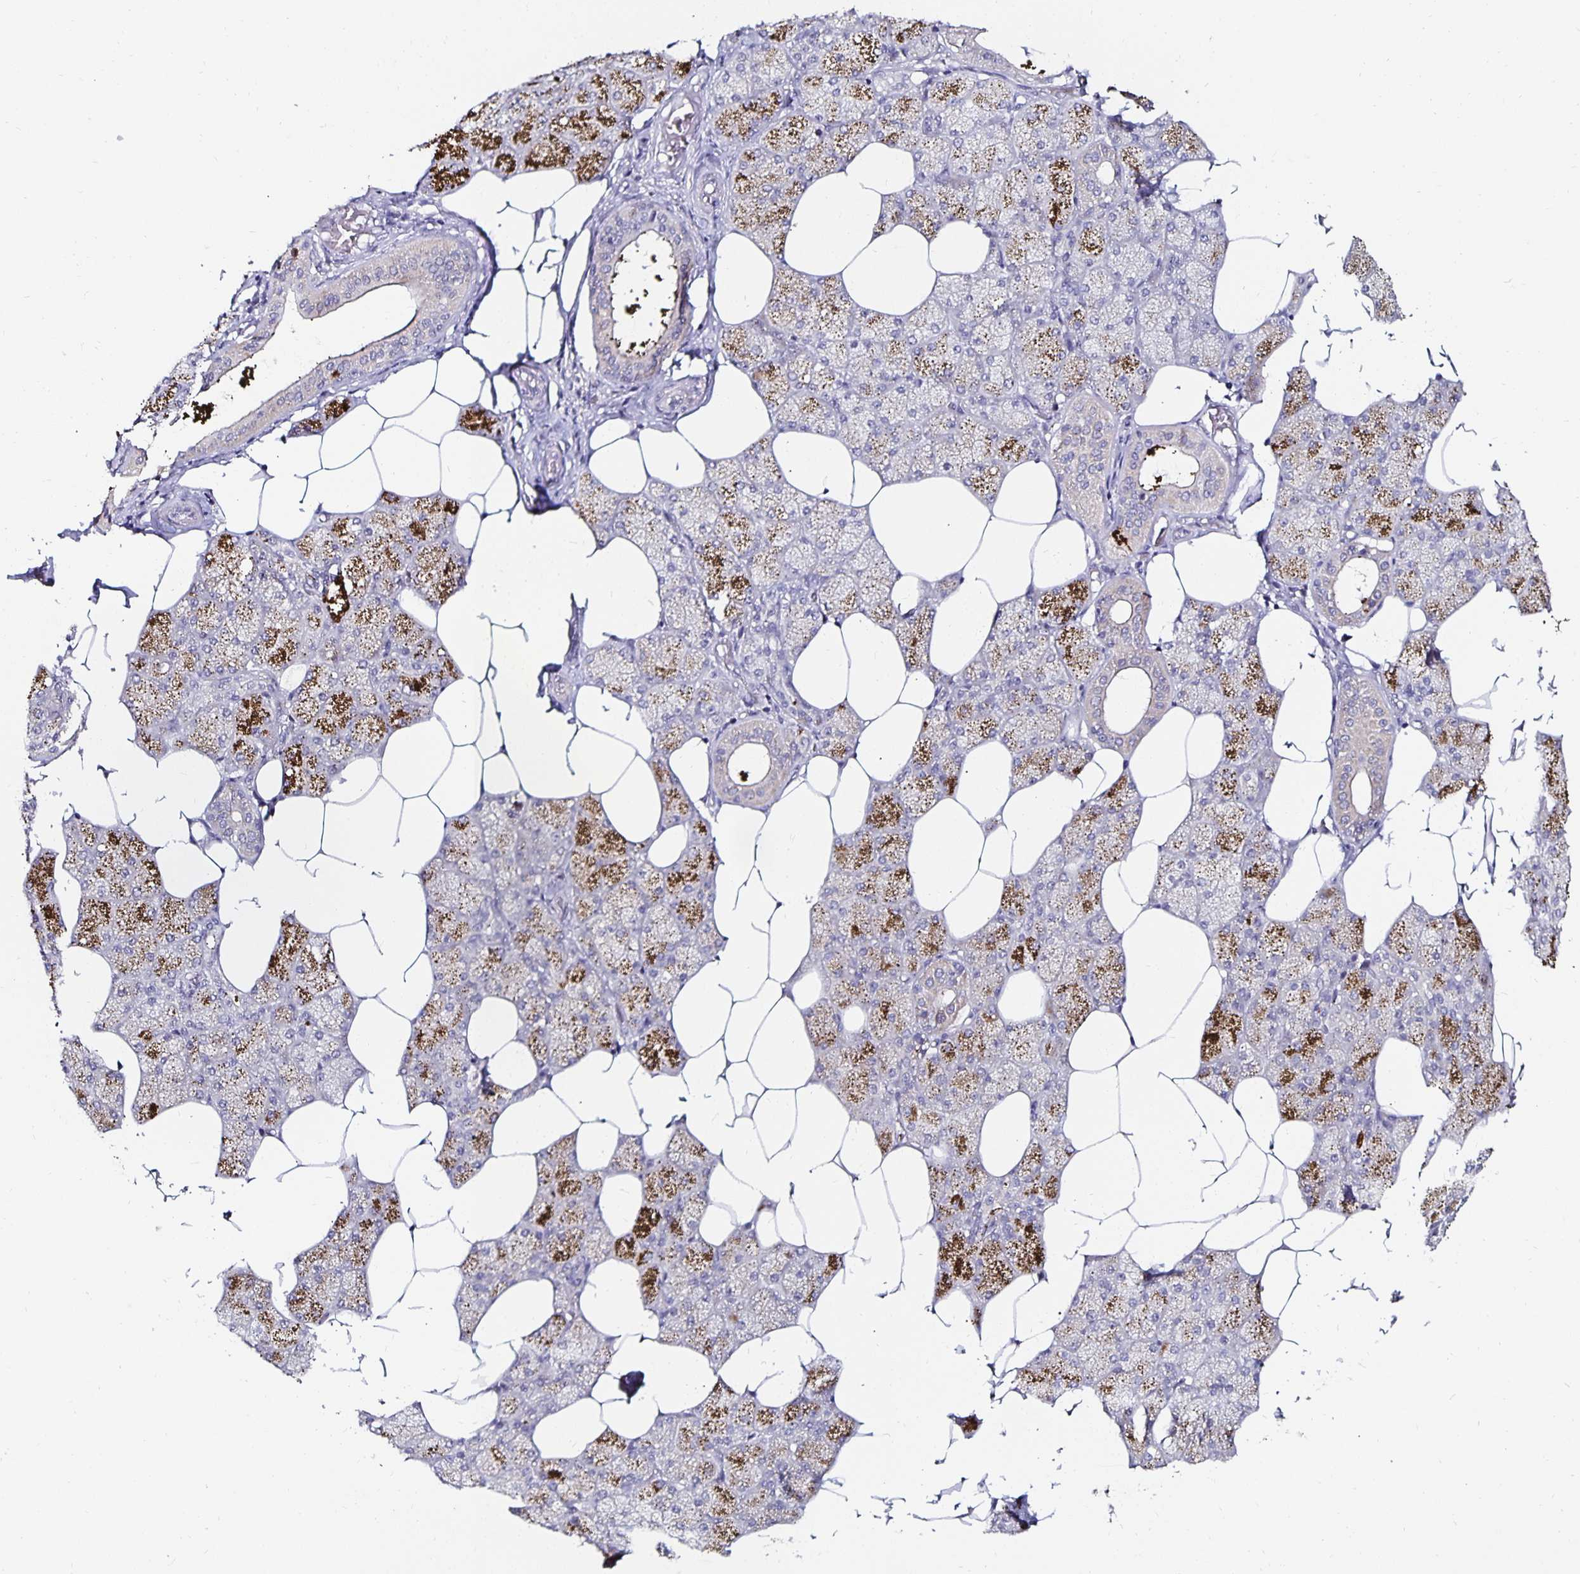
{"staining": {"intensity": "moderate", "quantity": "25%-75%", "location": "cytoplasmic/membranous"}, "tissue": "salivary gland", "cell_type": "Glandular cells", "image_type": "normal", "snomed": [{"axis": "morphology", "description": "Normal tissue, NOS"}, {"axis": "topography", "description": "Salivary gland"}], "caption": "Glandular cells reveal moderate cytoplasmic/membranous staining in about 25%-75% of cells in normal salivary gland. The protein is shown in brown color, while the nuclei are stained blue.", "gene": "ANLN", "patient": {"sex": "female", "age": 43}}